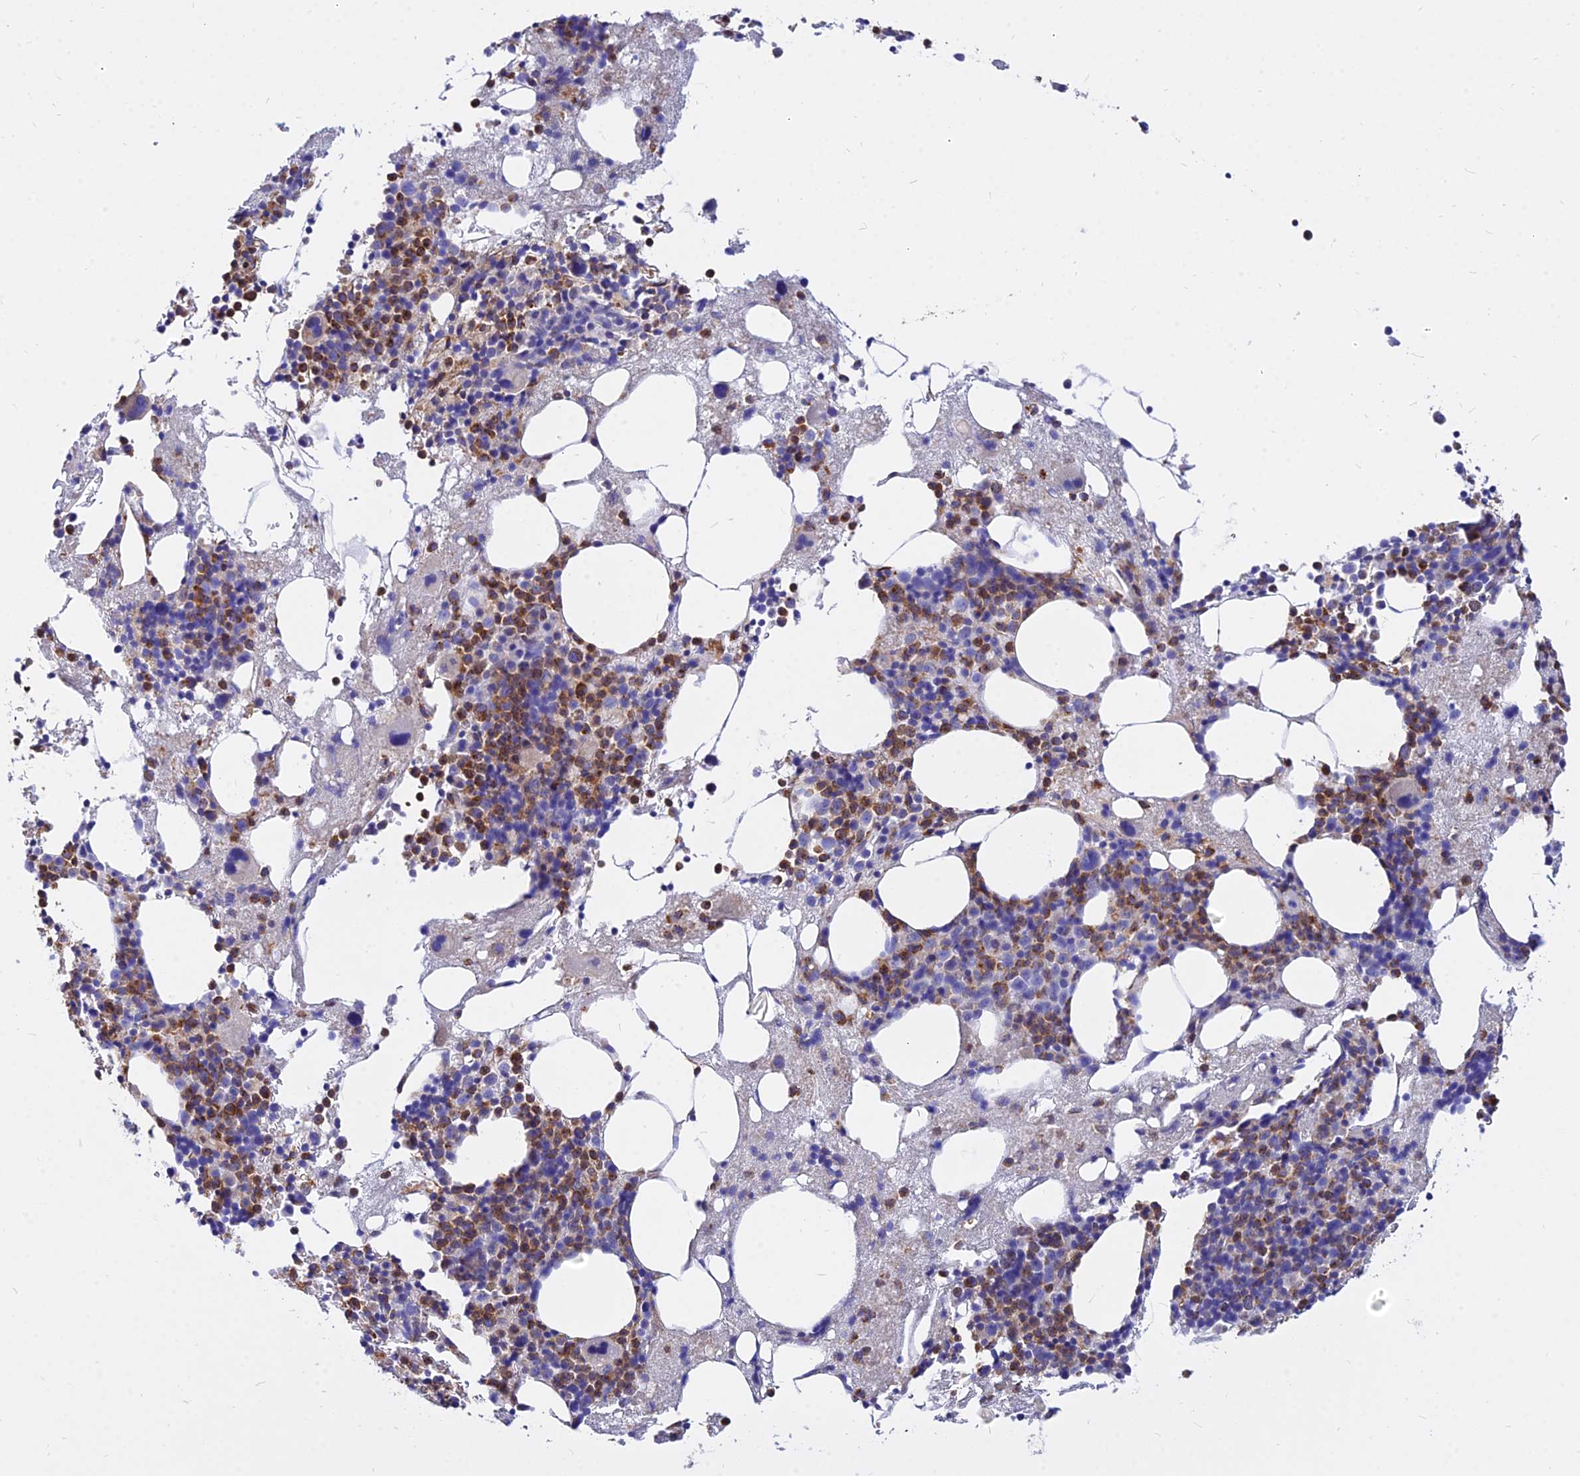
{"staining": {"intensity": "moderate", "quantity": "25%-75%", "location": "cytoplasmic/membranous"}, "tissue": "bone marrow", "cell_type": "Hematopoietic cells", "image_type": "normal", "snomed": [{"axis": "morphology", "description": "Normal tissue, NOS"}, {"axis": "topography", "description": "Bone marrow"}], "caption": "DAB (3,3'-diaminobenzidine) immunohistochemical staining of normal human bone marrow demonstrates moderate cytoplasmic/membranous protein expression in about 25%-75% of hematopoietic cells. (Brightfield microscopy of DAB IHC at high magnification).", "gene": "AGTRAP", "patient": {"sex": "male", "age": 75}}